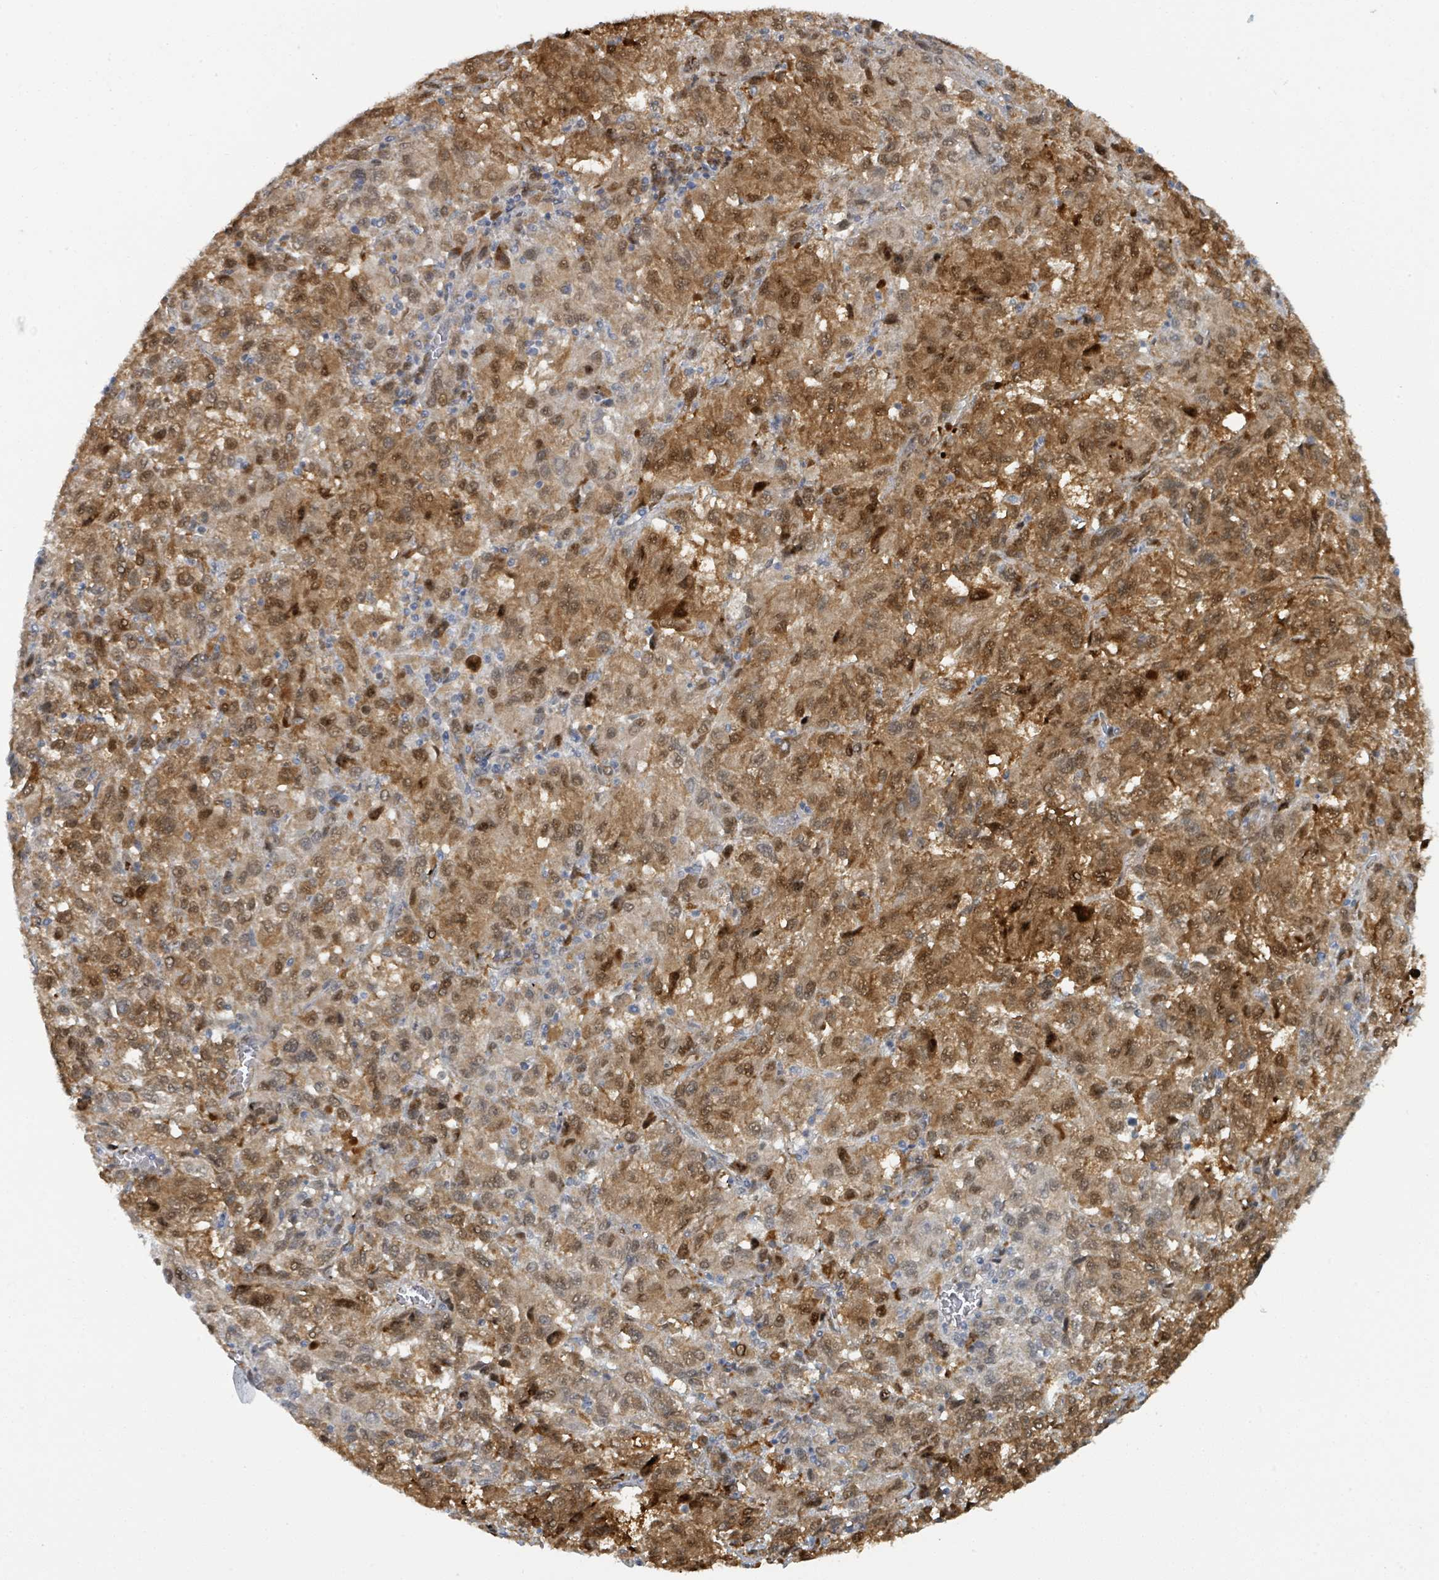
{"staining": {"intensity": "strong", "quantity": ">75%", "location": "cytoplasmic/membranous,nuclear"}, "tissue": "melanoma", "cell_type": "Tumor cells", "image_type": "cancer", "snomed": [{"axis": "morphology", "description": "Malignant melanoma, Metastatic site"}, {"axis": "topography", "description": "Lung"}], "caption": "Protein expression by immunohistochemistry demonstrates strong cytoplasmic/membranous and nuclear expression in approximately >75% of tumor cells in malignant melanoma (metastatic site). (IHC, brightfield microscopy, high magnification).", "gene": "PSMB7", "patient": {"sex": "male", "age": 64}}